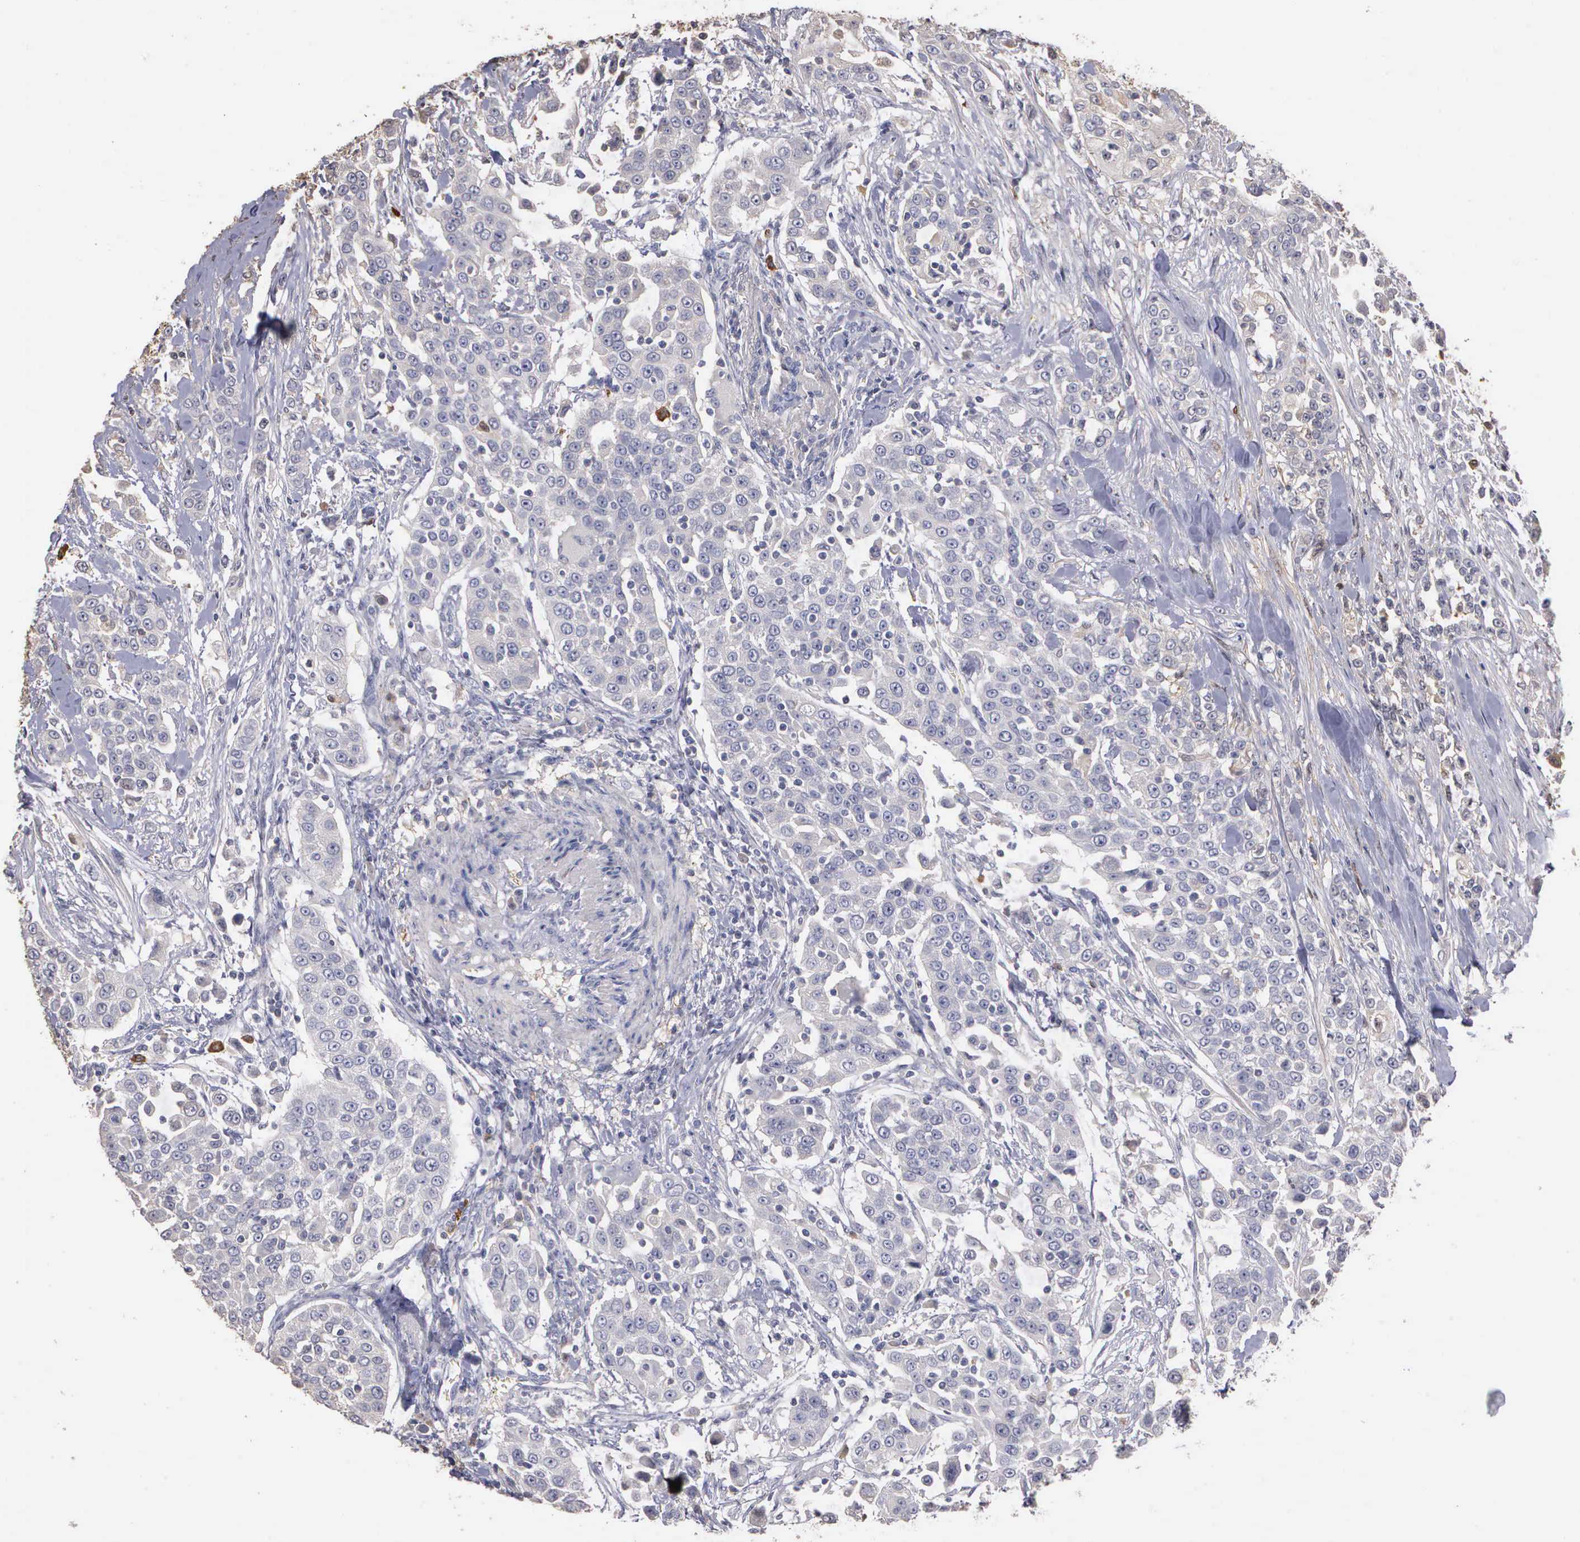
{"staining": {"intensity": "negative", "quantity": "none", "location": "none"}, "tissue": "urothelial cancer", "cell_type": "Tumor cells", "image_type": "cancer", "snomed": [{"axis": "morphology", "description": "Urothelial carcinoma, High grade"}, {"axis": "topography", "description": "Urinary bladder"}], "caption": "This is an IHC photomicrograph of human urothelial cancer. There is no expression in tumor cells.", "gene": "ENO3", "patient": {"sex": "female", "age": 80}}